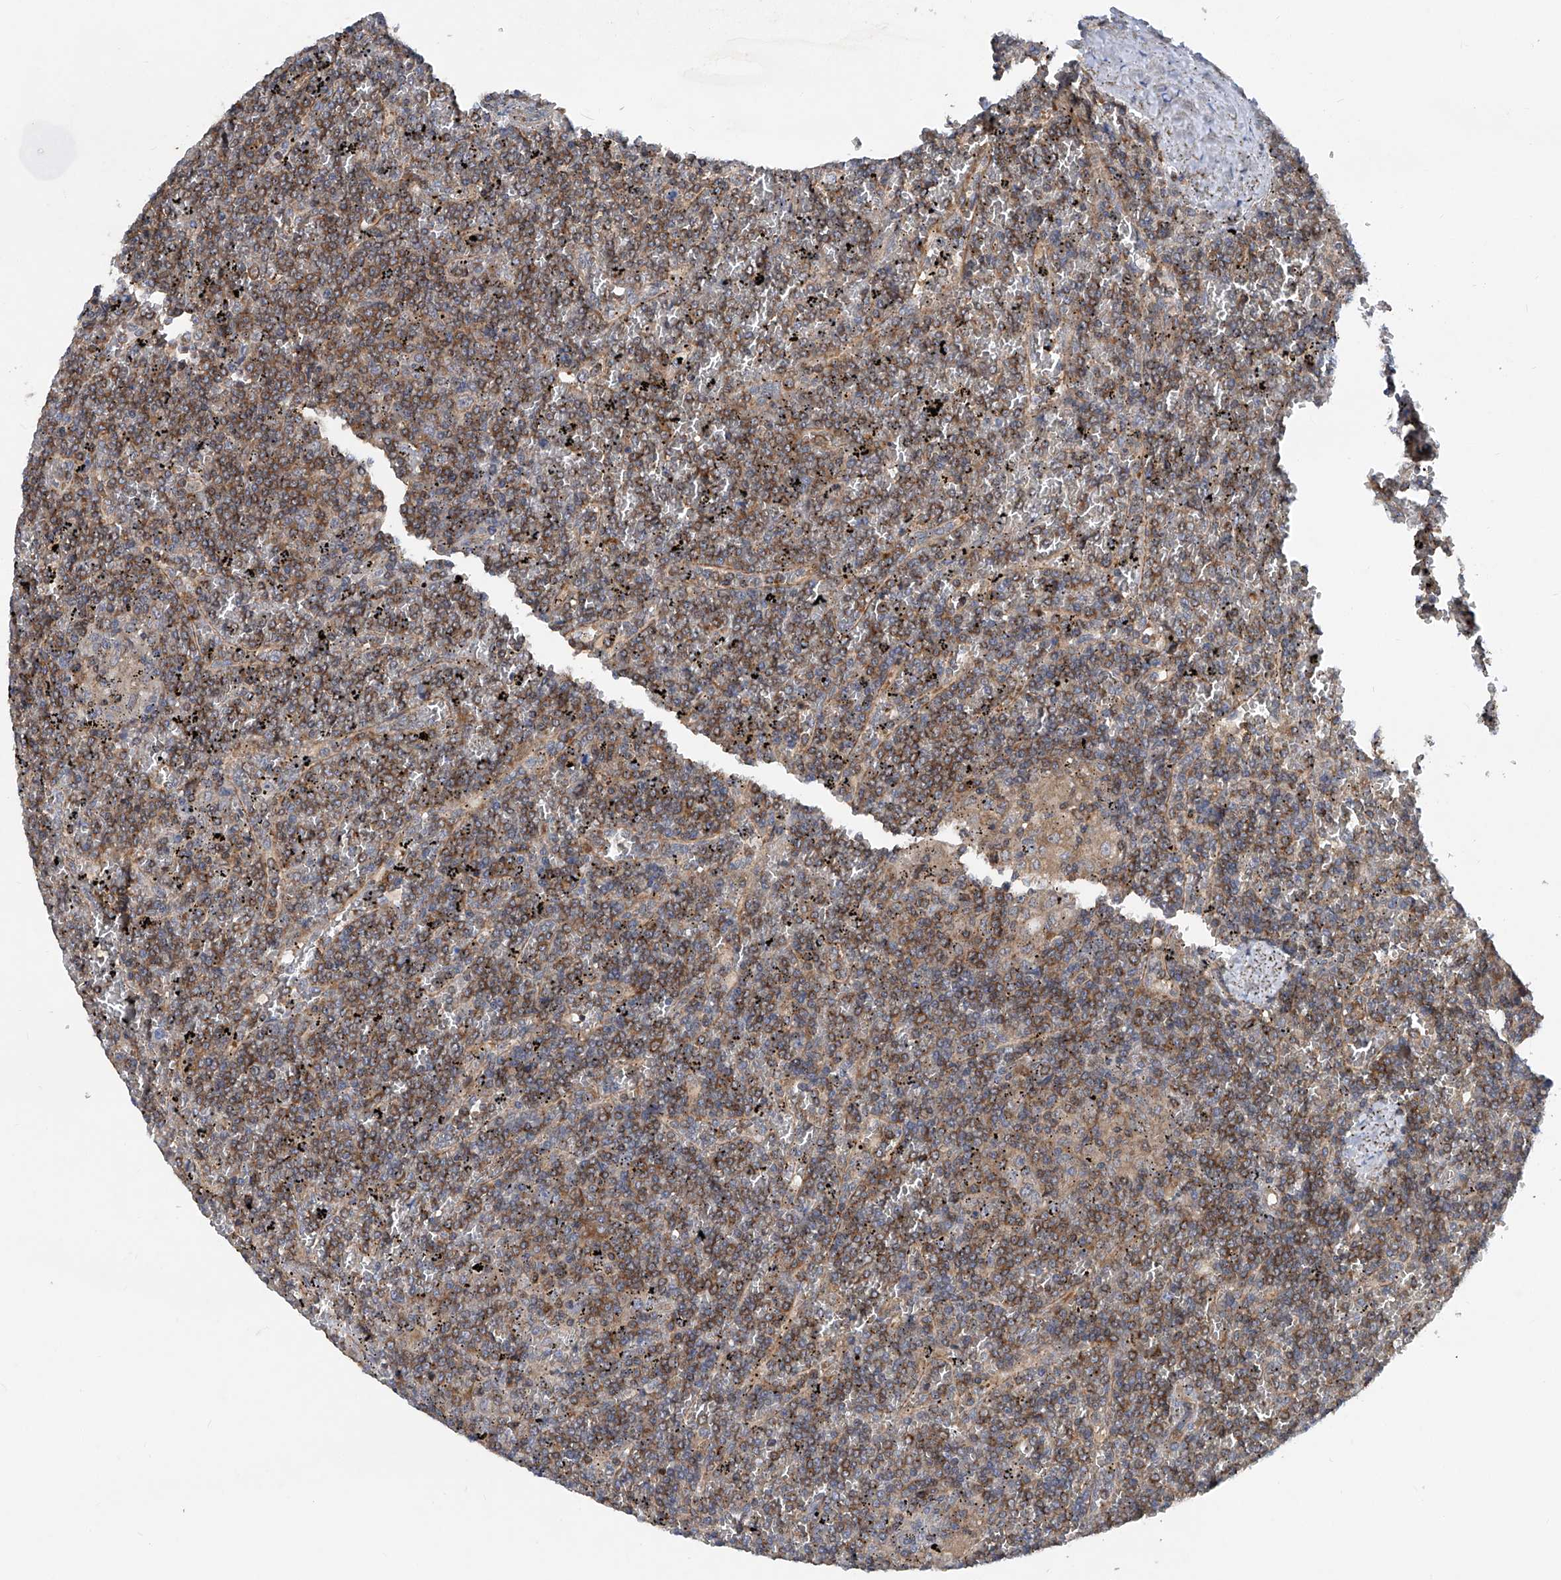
{"staining": {"intensity": "moderate", "quantity": "25%-75%", "location": "cytoplasmic/membranous"}, "tissue": "lymphoma", "cell_type": "Tumor cells", "image_type": "cancer", "snomed": [{"axis": "morphology", "description": "Malignant lymphoma, non-Hodgkin's type, Low grade"}, {"axis": "topography", "description": "Spleen"}], "caption": "Approximately 25%-75% of tumor cells in human low-grade malignant lymphoma, non-Hodgkin's type demonstrate moderate cytoplasmic/membranous protein staining as visualized by brown immunohistochemical staining.", "gene": "TRIM38", "patient": {"sex": "female", "age": 19}}